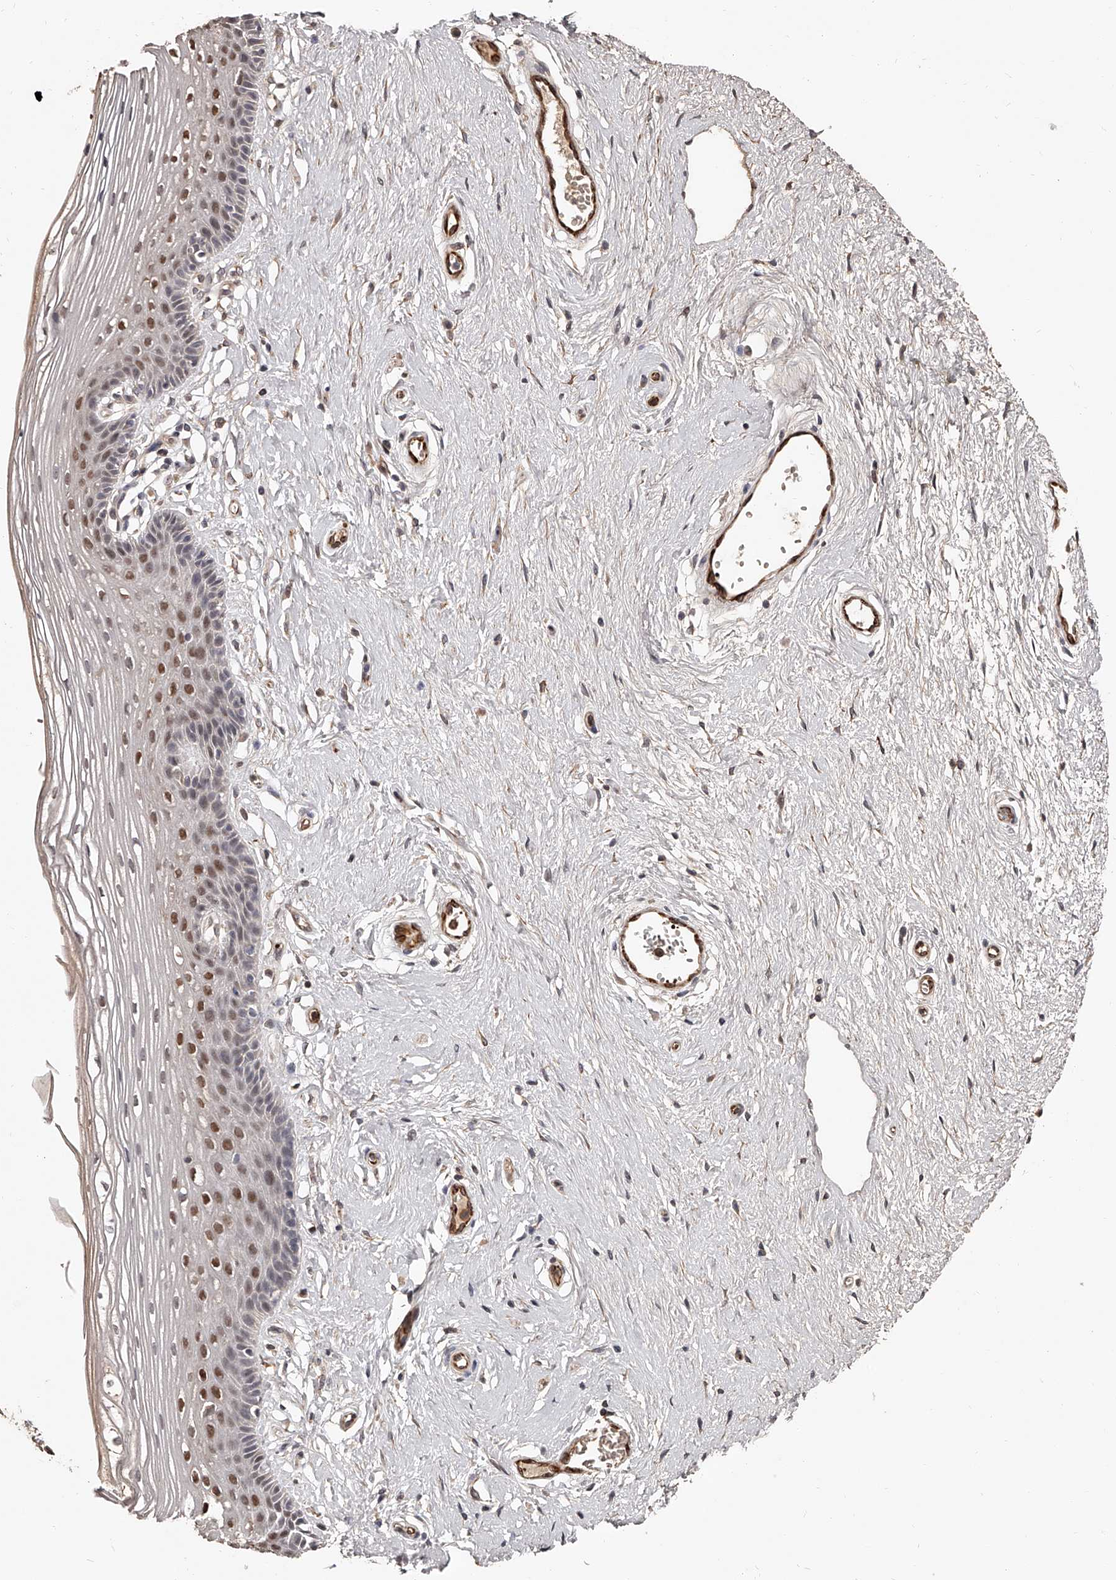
{"staining": {"intensity": "strong", "quantity": "<25%", "location": "nuclear"}, "tissue": "vagina", "cell_type": "Squamous epithelial cells", "image_type": "normal", "snomed": [{"axis": "morphology", "description": "Normal tissue, NOS"}, {"axis": "topography", "description": "Vagina"}], "caption": "The photomicrograph shows immunohistochemical staining of benign vagina. There is strong nuclear expression is present in approximately <25% of squamous epithelial cells.", "gene": "URGCP", "patient": {"sex": "female", "age": 46}}